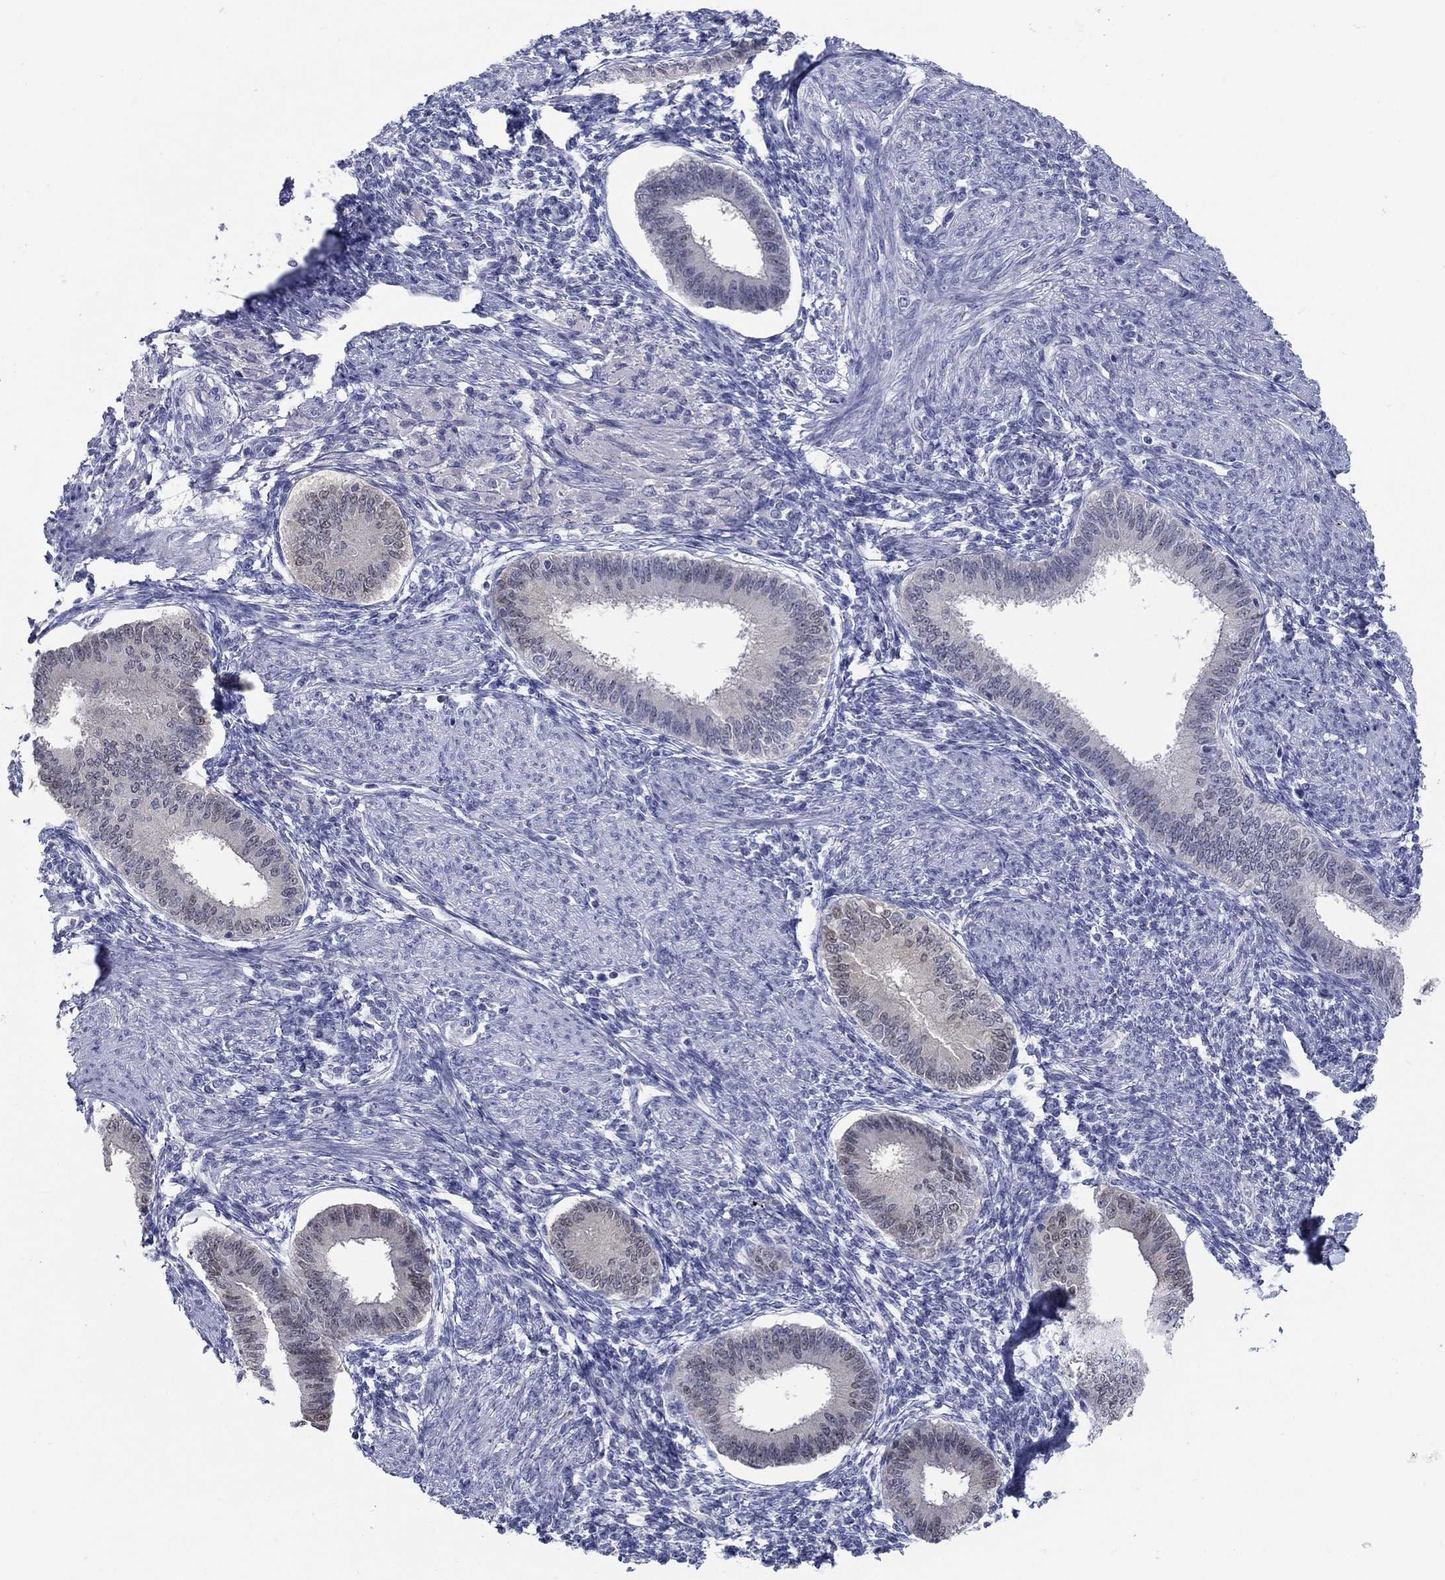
{"staining": {"intensity": "negative", "quantity": "none", "location": "none"}, "tissue": "endometrium", "cell_type": "Cells in endometrial stroma", "image_type": "normal", "snomed": [{"axis": "morphology", "description": "Normal tissue, NOS"}, {"axis": "topography", "description": "Endometrium"}], "caption": "Immunohistochemistry (IHC) of unremarkable human endometrium reveals no positivity in cells in endometrial stroma.", "gene": "ATP6V1G2", "patient": {"sex": "female", "age": 39}}